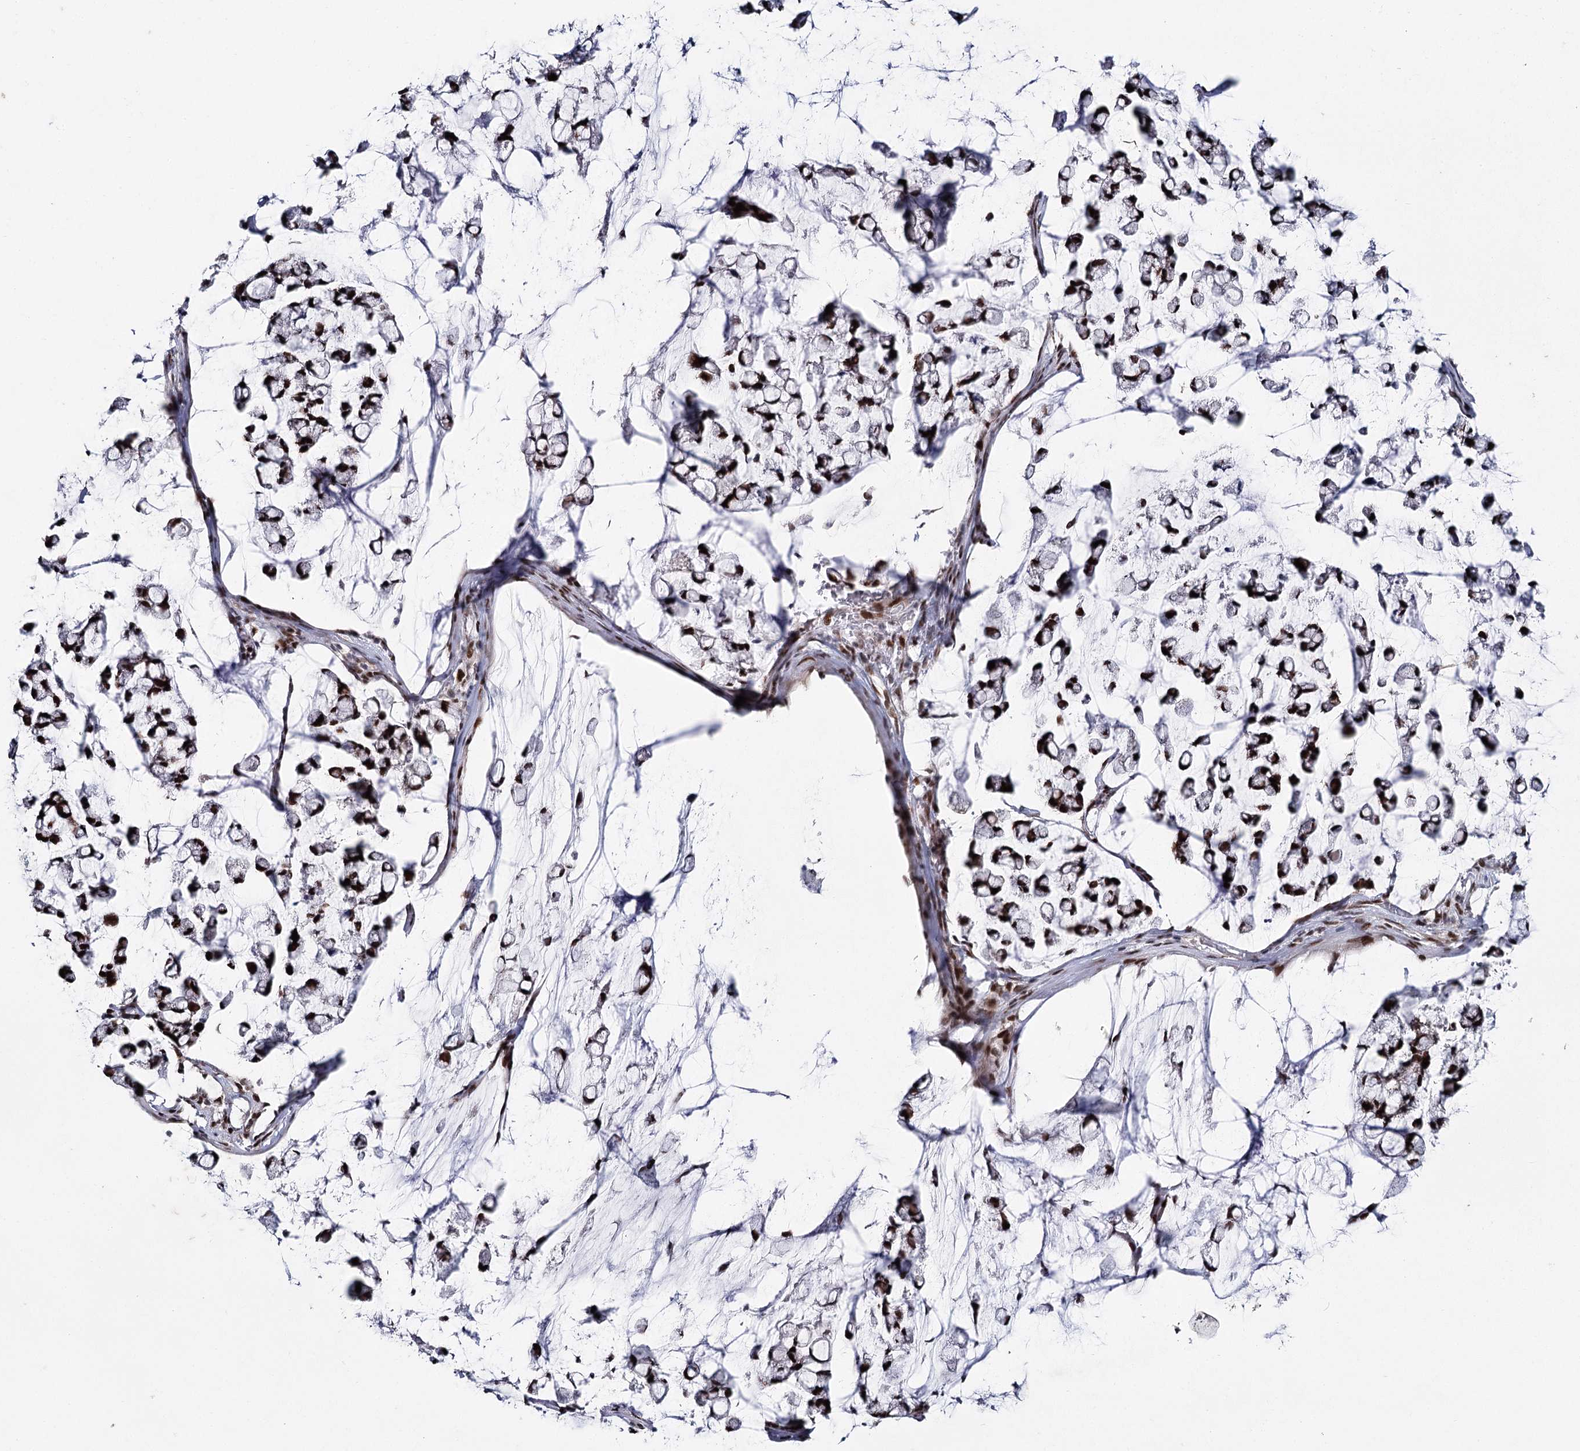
{"staining": {"intensity": "strong", "quantity": ">75%", "location": "nuclear"}, "tissue": "stomach cancer", "cell_type": "Tumor cells", "image_type": "cancer", "snomed": [{"axis": "morphology", "description": "Adenocarcinoma, NOS"}, {"axis": "topography", "description": "Stomach, lower"}], "caption": "Brown immunohistochemical staining in human stomach cancer shows strong nuclear staining in approximately >75% of tumor cells.", "gene": "SCAF8", "patient": {"sex": "male", "age": 67}}